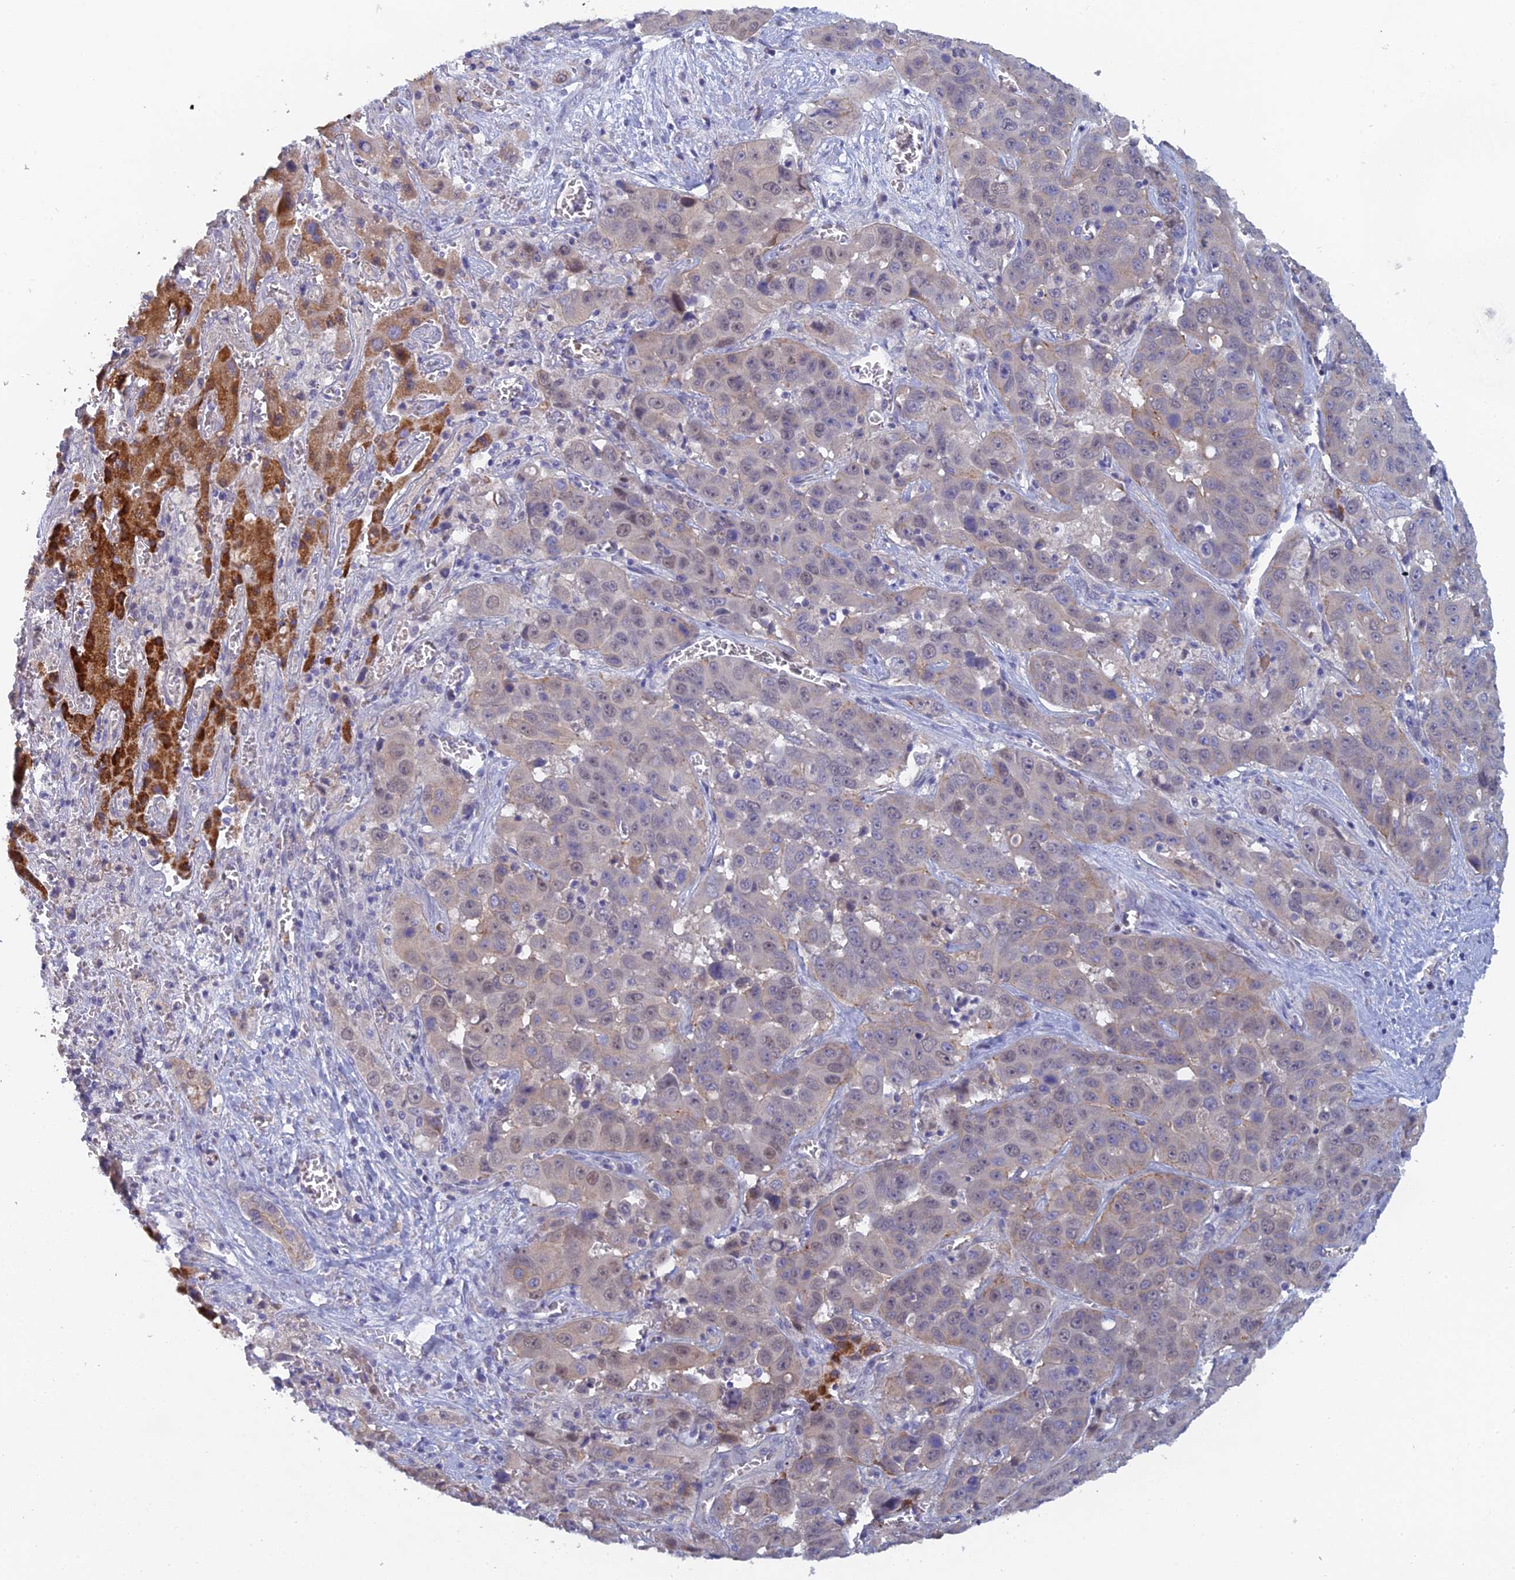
{"staining": {"intensity": "weak", "quantity": "<25%", "location": "cytoplasmic/membranous"}, "tissue": "liver cancer", "cell_type": "Tumor cells", "image_type": "cancer", "snomed": [{"axis": "morphology", "description": "Cholangiocarcinoma"}, {"axis": "topography", "description": "Liver"}], "caption": "High magnification brightfield microscopy of cholangiocarcinoma (liver) stained with DAB (3,3'-diaminobenzidine) (brown) and counterstained with hematoxylin (blue): tumor cells show no significant staining.", "gene": "GIPC1", "patient": {"sex": "female", "age": 52}}